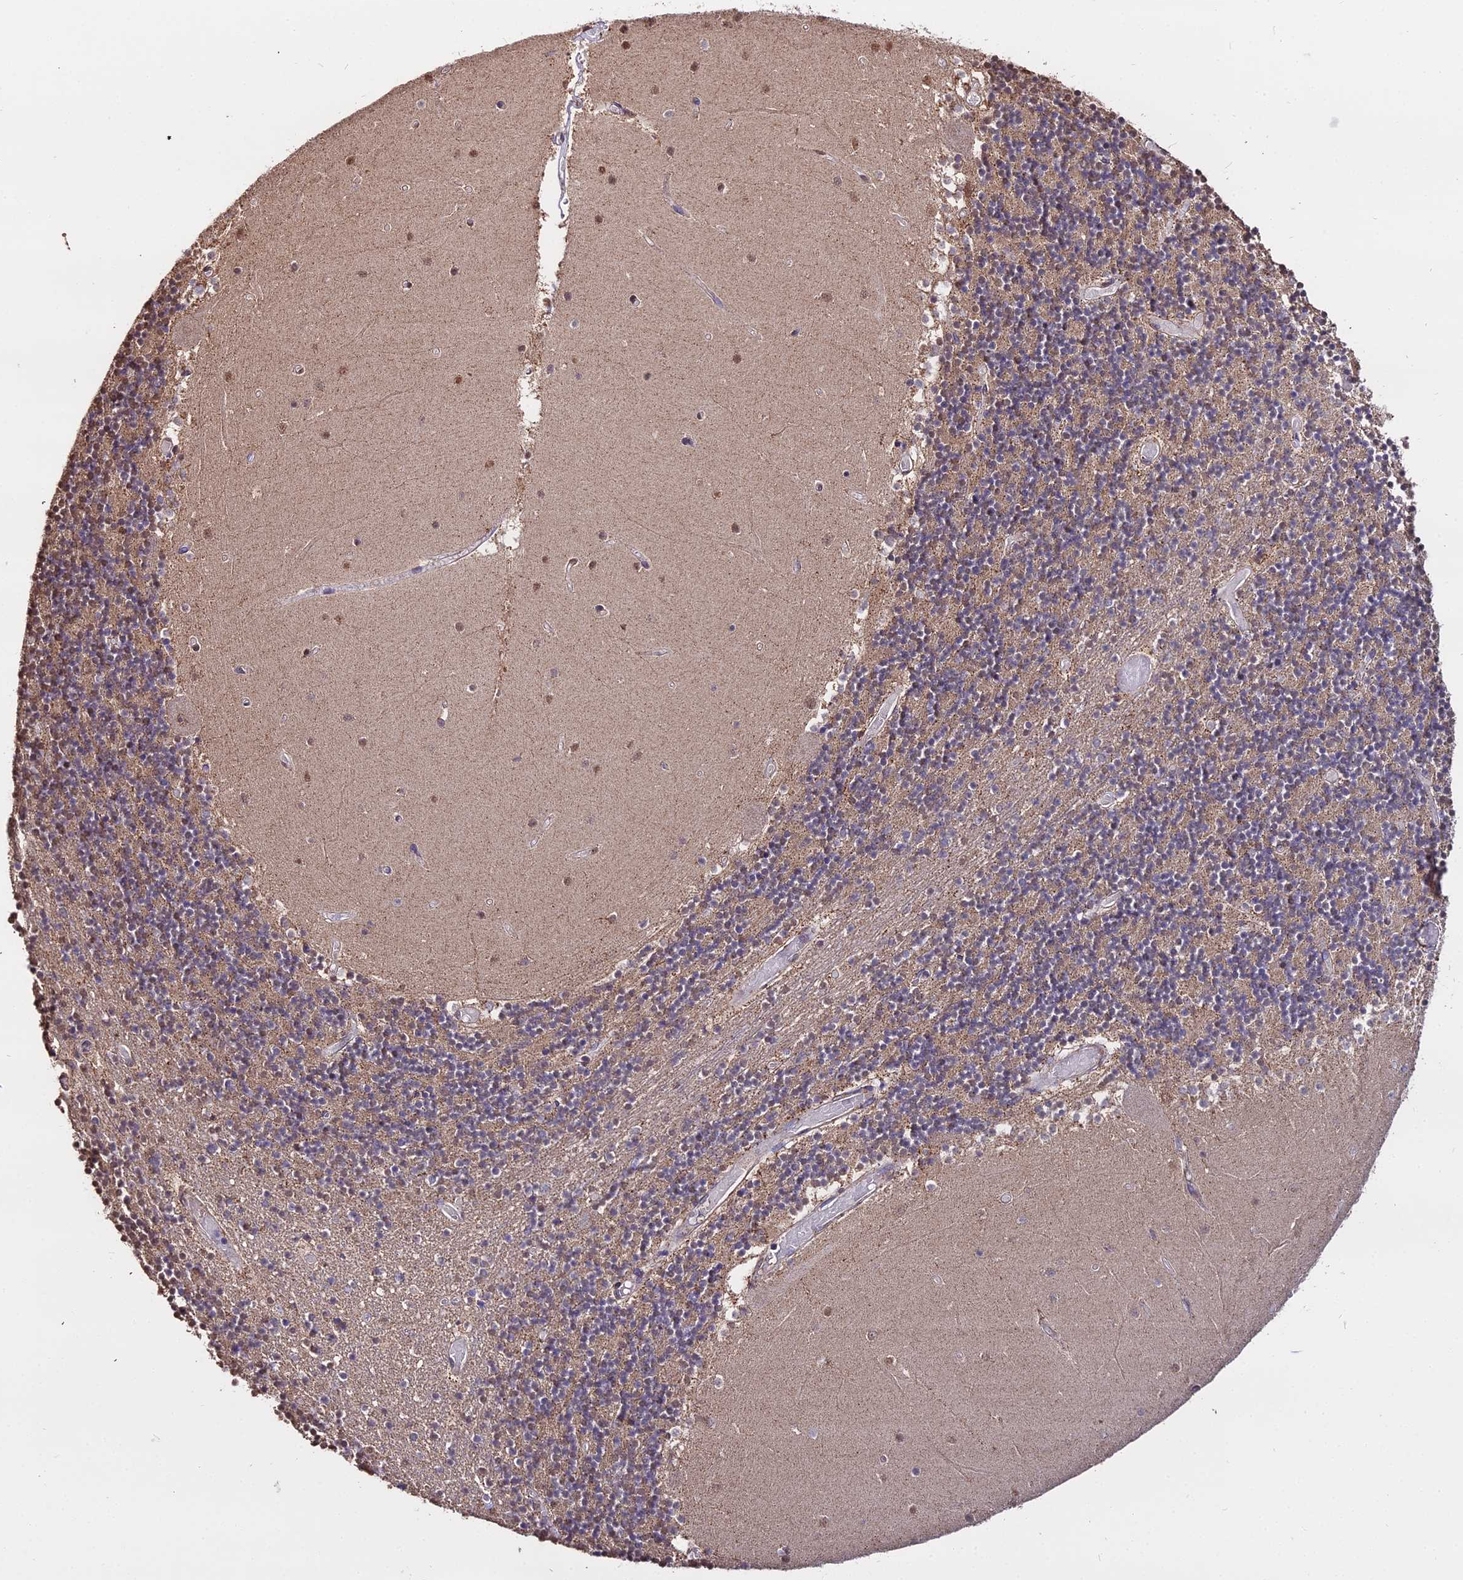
{"staining": {"intensity": "moderate", "quantity": "25%-75%", "location": "cytoplasmic/membranous"}, "tissue": "cerebellum", "cell_type": "Cells in granular layer", "image_type": "normal", "snomed": [{"axis": "morphology", "description": "Normal tissue, NOS"}, {"axis": "topography", "description": "Cerebellum"}], "caption": "Immunohistochemical staining of normal human cerebellum demonstrates medium levels of moderate cytoplasmic/membranous staining in about 25%-75% of cells in granular layer. (DAB = brown stain, brightfield microscopy at high magnification).", "gene": "METTL13", "patient": {"sex": "female", "age": 28}}